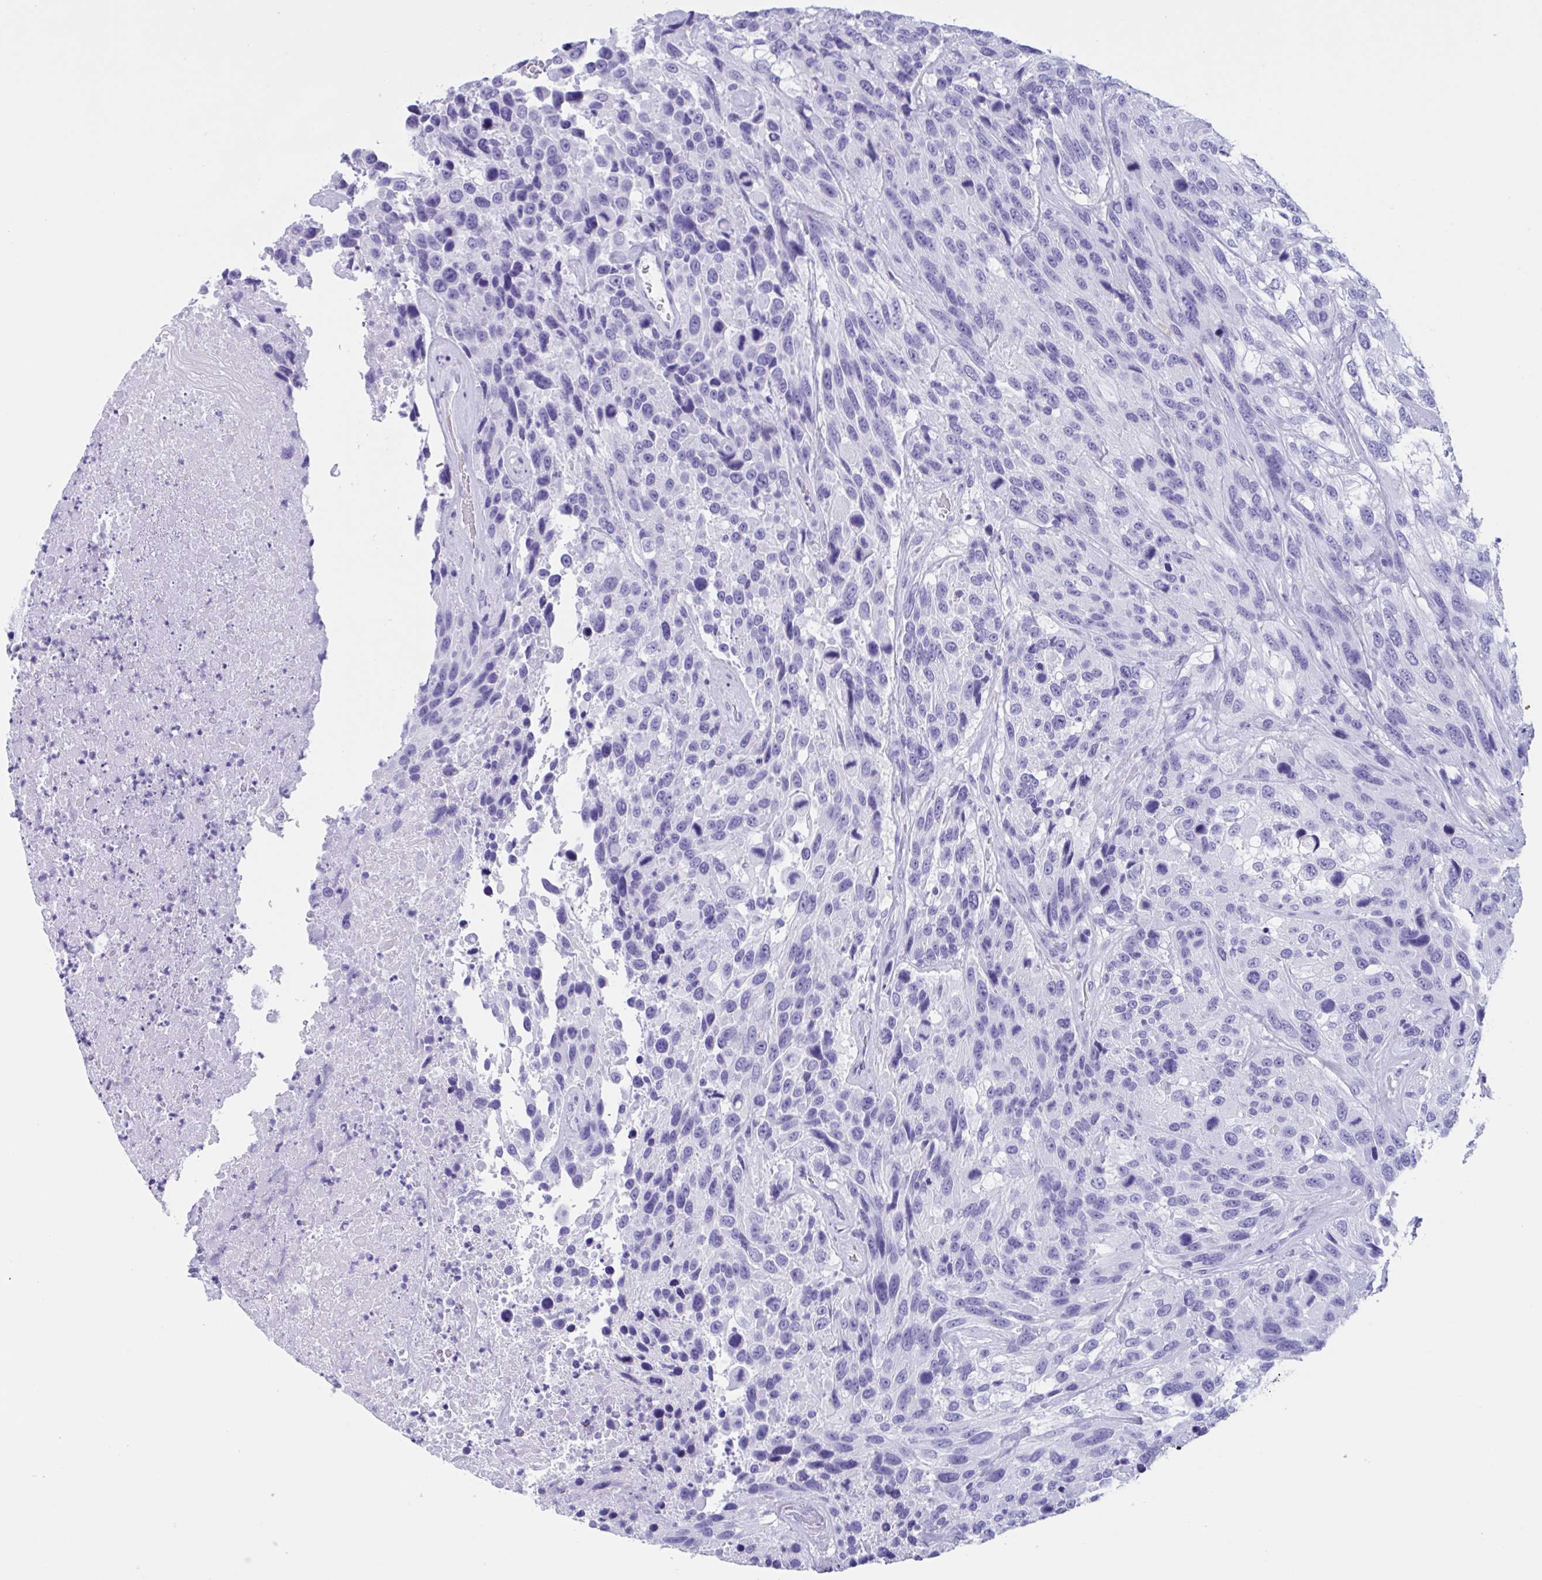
{"staining": {"intensity": "negative", "quantity": "none", "location": "none"}, "tissue": "urothelial cancer", "cell_type": "Tumor cells", "image_type": "cancer", "snomed": [{"axis": "morphology", "description": "Urothelial carcinoma, High grade"}, {"axis": "topography", "description": "Urinary bladder"}], "caption": "Tumor cells show no significant staining in high-grade urothelial carcinoma.", "gene": "ZNF850", "patient": {"sex": "female", "age": 70}}